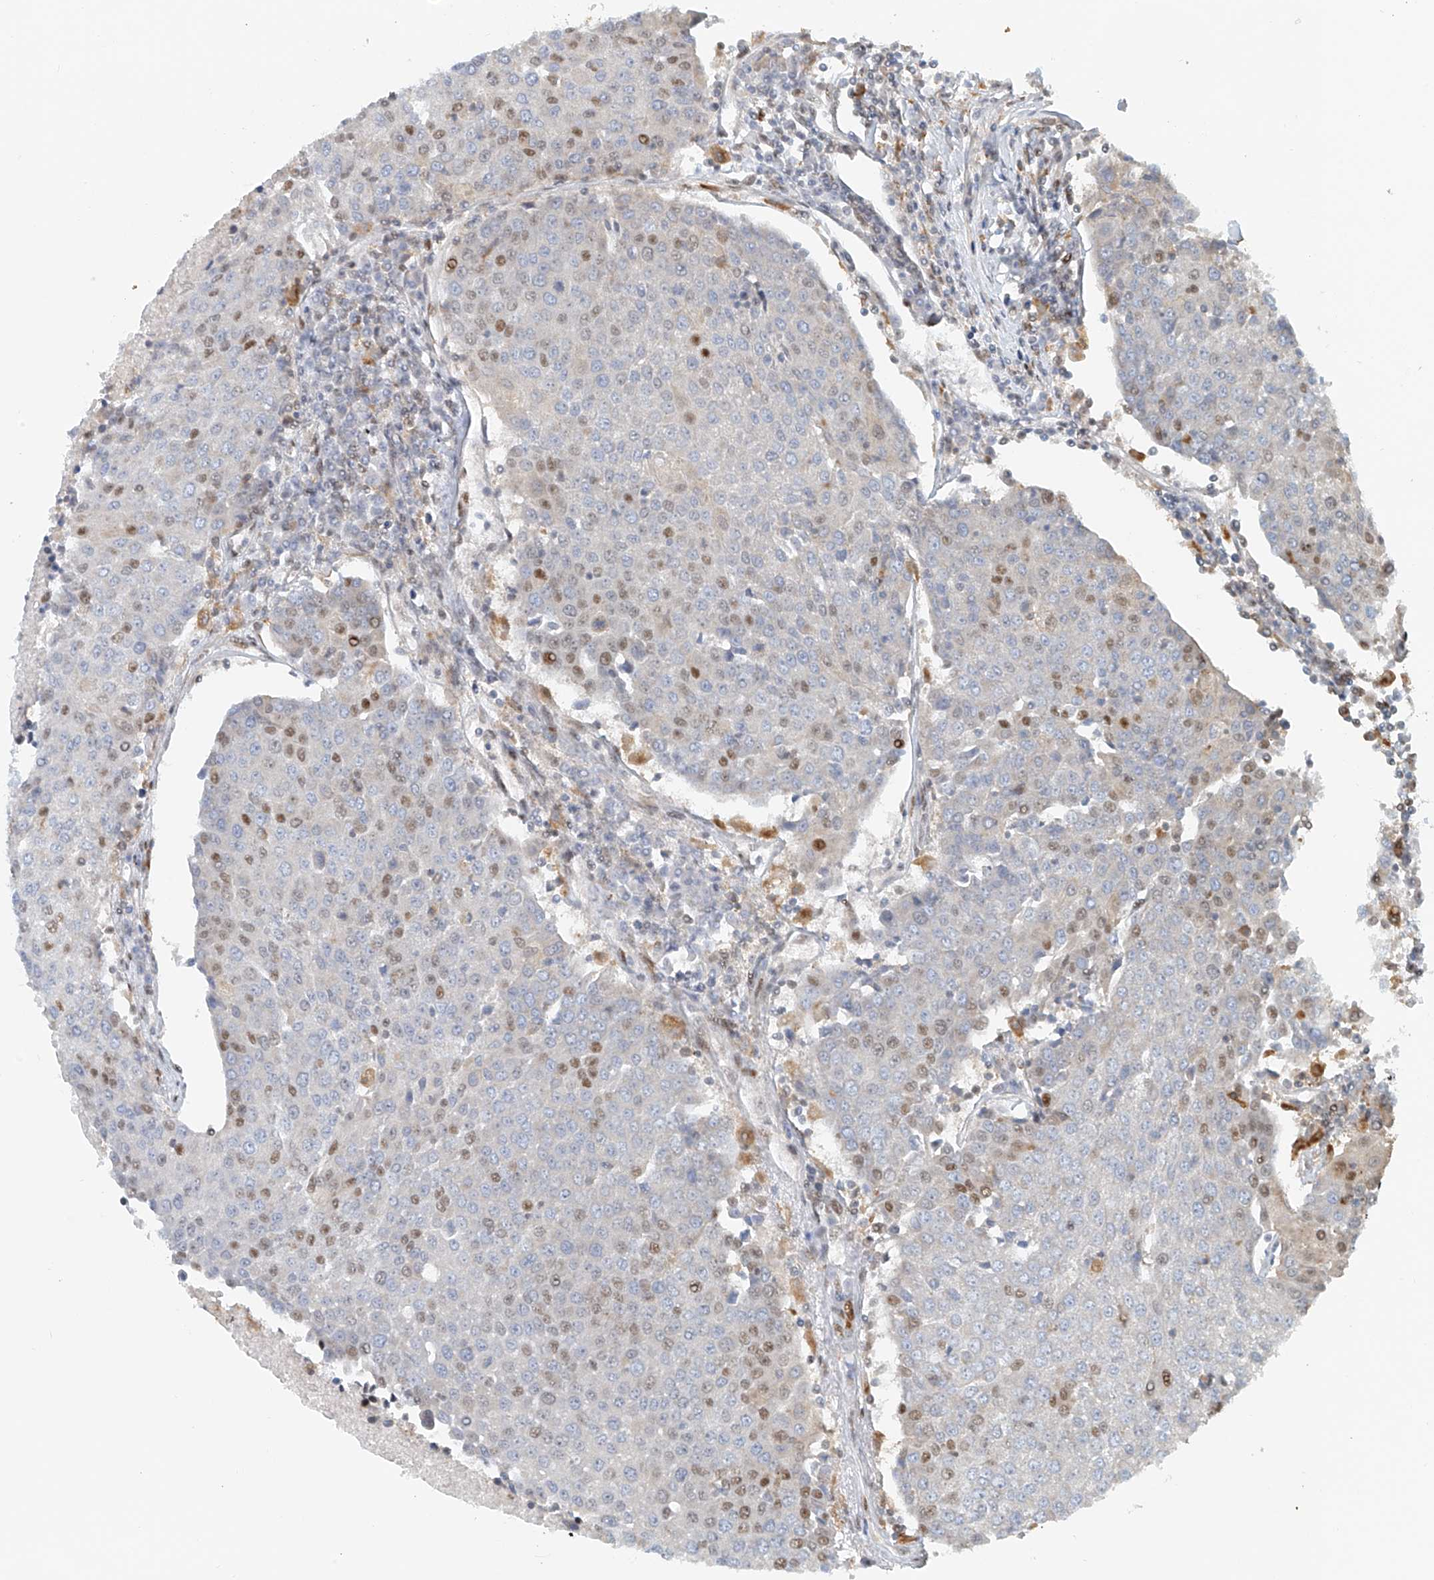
{"staining": {"intensity": "moderate", "quantity": "<25%", "location": "nuclear"}, "tissue": "urothelial cancer", "cell_type": "Tumor cells", "image_type": "cancer", "snomed": [{"axis": "morphology", "description": "Urothelial carcinoma, High grade"}, {"axis": "topography", "description": "Urinary bladder"}], "caption": "Immunohistochemical staining of human urothelial carcinoma (high-grade) exhibits low levels of moderate nuclear protein expression in approximately <25% of tumor cells.", "gene": "ZNF514", "patient": {"sex": "female", "age": 85}}